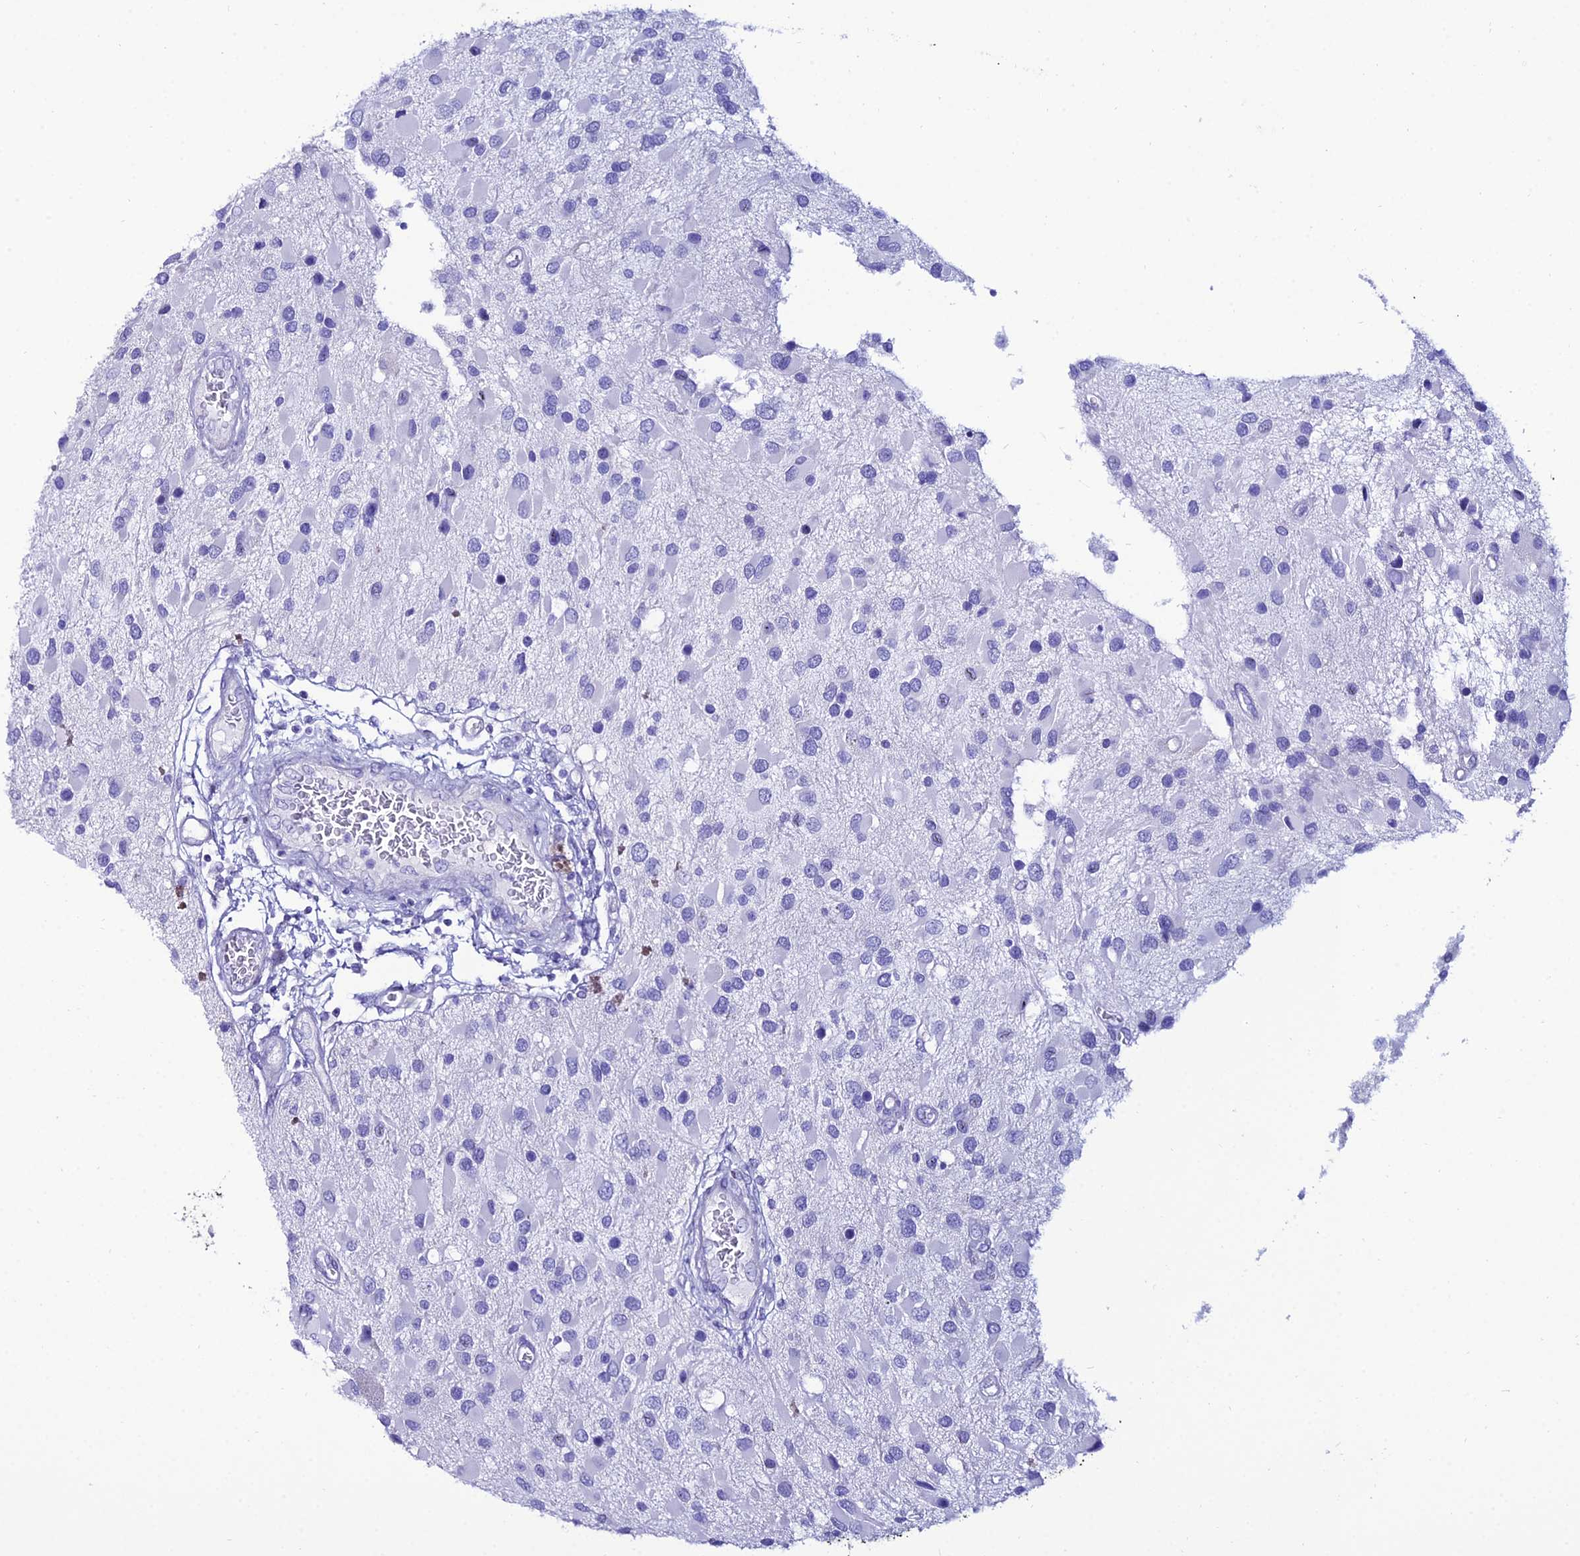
{"staining": {"intensity": "negative", "quantity": "none", "location": "none"}, "tissue": "glioma", "cell_type": "Tumor cells", "image_type": "cancer", "snomed": [{"axis": "morphology", "description": "Glioma, malignant, High grade"}, {"axis": "topography", "description": "Brain"}], "caption": "Tumor cells show no significant expression in glioma.", "gene": "OR4D5", "patient": {"sex": "male", "age": 53}}